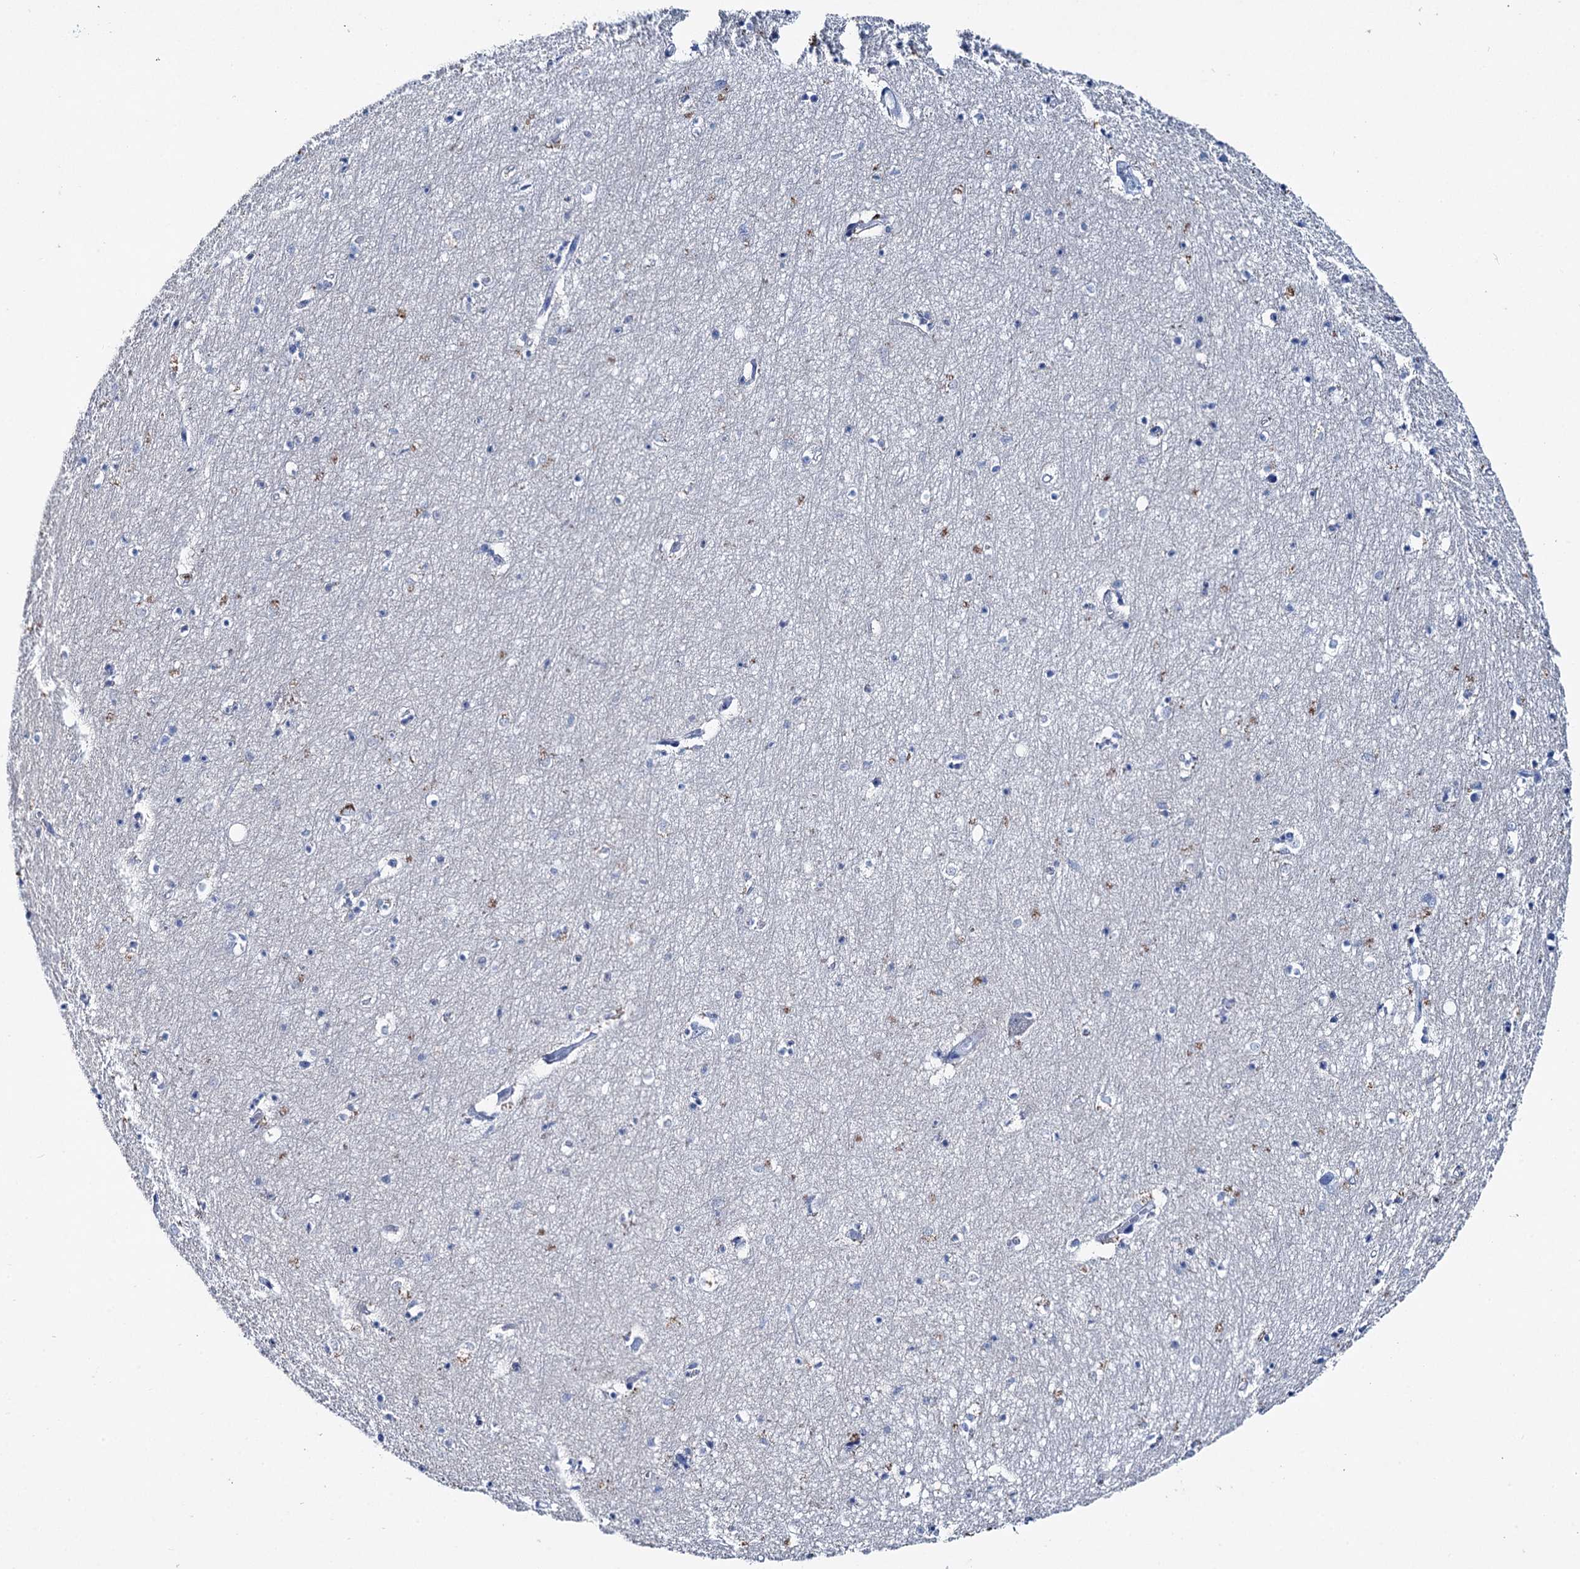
{"staining": {"intensity": "negative", "quantity": "none", "location": "none"}, "tissue": "hippocampus", "cell_type": "Glial cells", "image_type": "normal", "snomed": [{"axis": "morphology", "description": "Normal tissue, NOS"}, {"axis": "topography", "description": "Hippocampus"}], "caption": "Histopathology image shows no significant protein positivity in glial cells of benign hippocampus. (Brightfield microscopy of DAB (3,3'-diaminobenzidine) IHC at high magnification).", "gene": "BRINP1", "patient": {"sex": "female", "age": 64}}